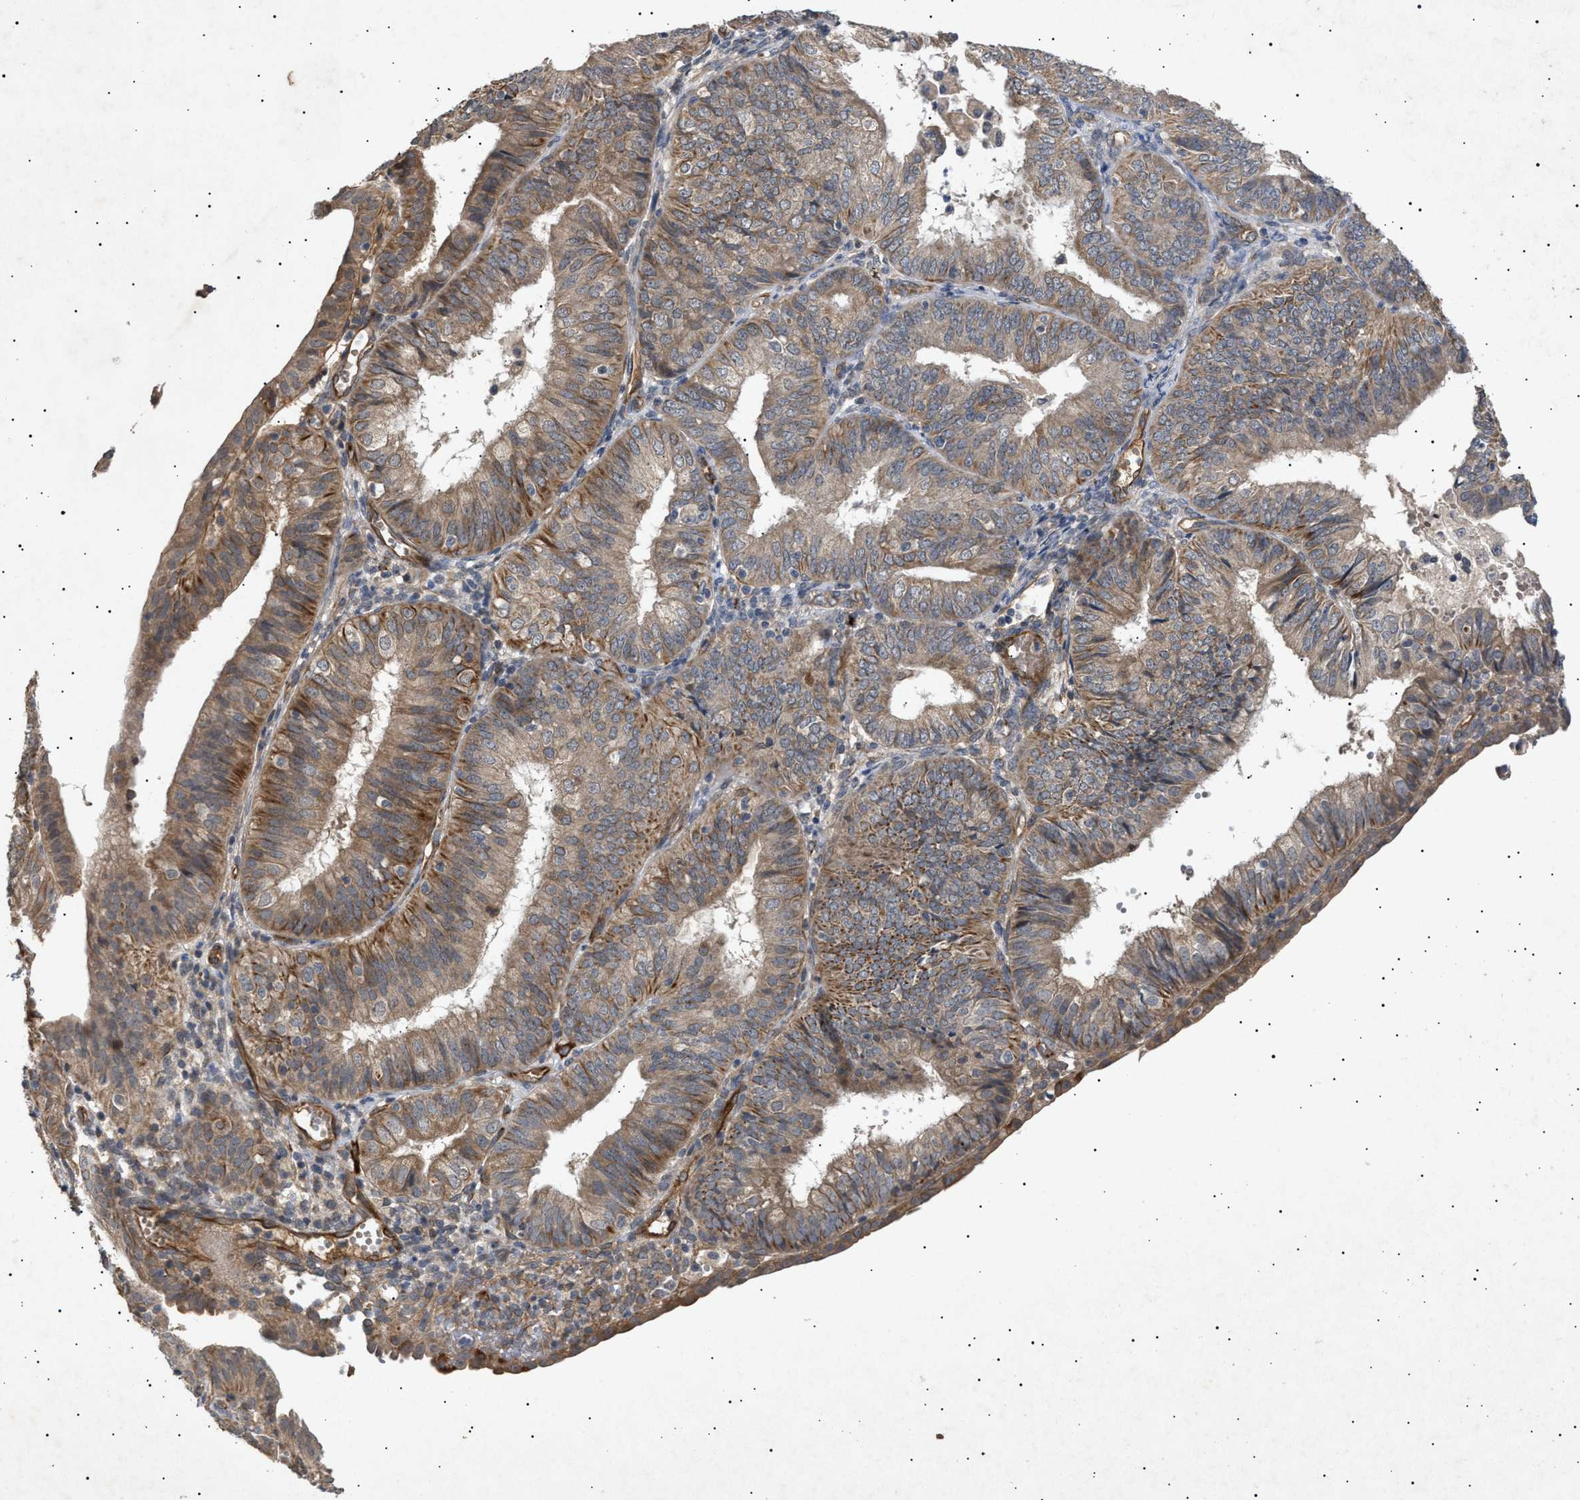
{"staining": {"intensity": "moderate", "quantity": ">75%", "location": "cytoplasmic/membranous"}, "tissue": "endometrial cancer", "cell_type": "Tumor cells", "image_type": "cancer", "snomed": [{"axis": "morphology", "description": "Adenocarcinoma, NOS"}, {"axis": "topography", "description": "Endometrium"}], "caption": "A medium amount of moderate cytoplasmic/membranous staining is appreciated in about >75% of tumor cells in endometrial cancer tissue. (DAB (3,3'-diaminobenzidine) = brown stain, brightfield microscopy at high magnification).", "gene": "SIRT5", "patient": {"sex": "female", "age": 58}}